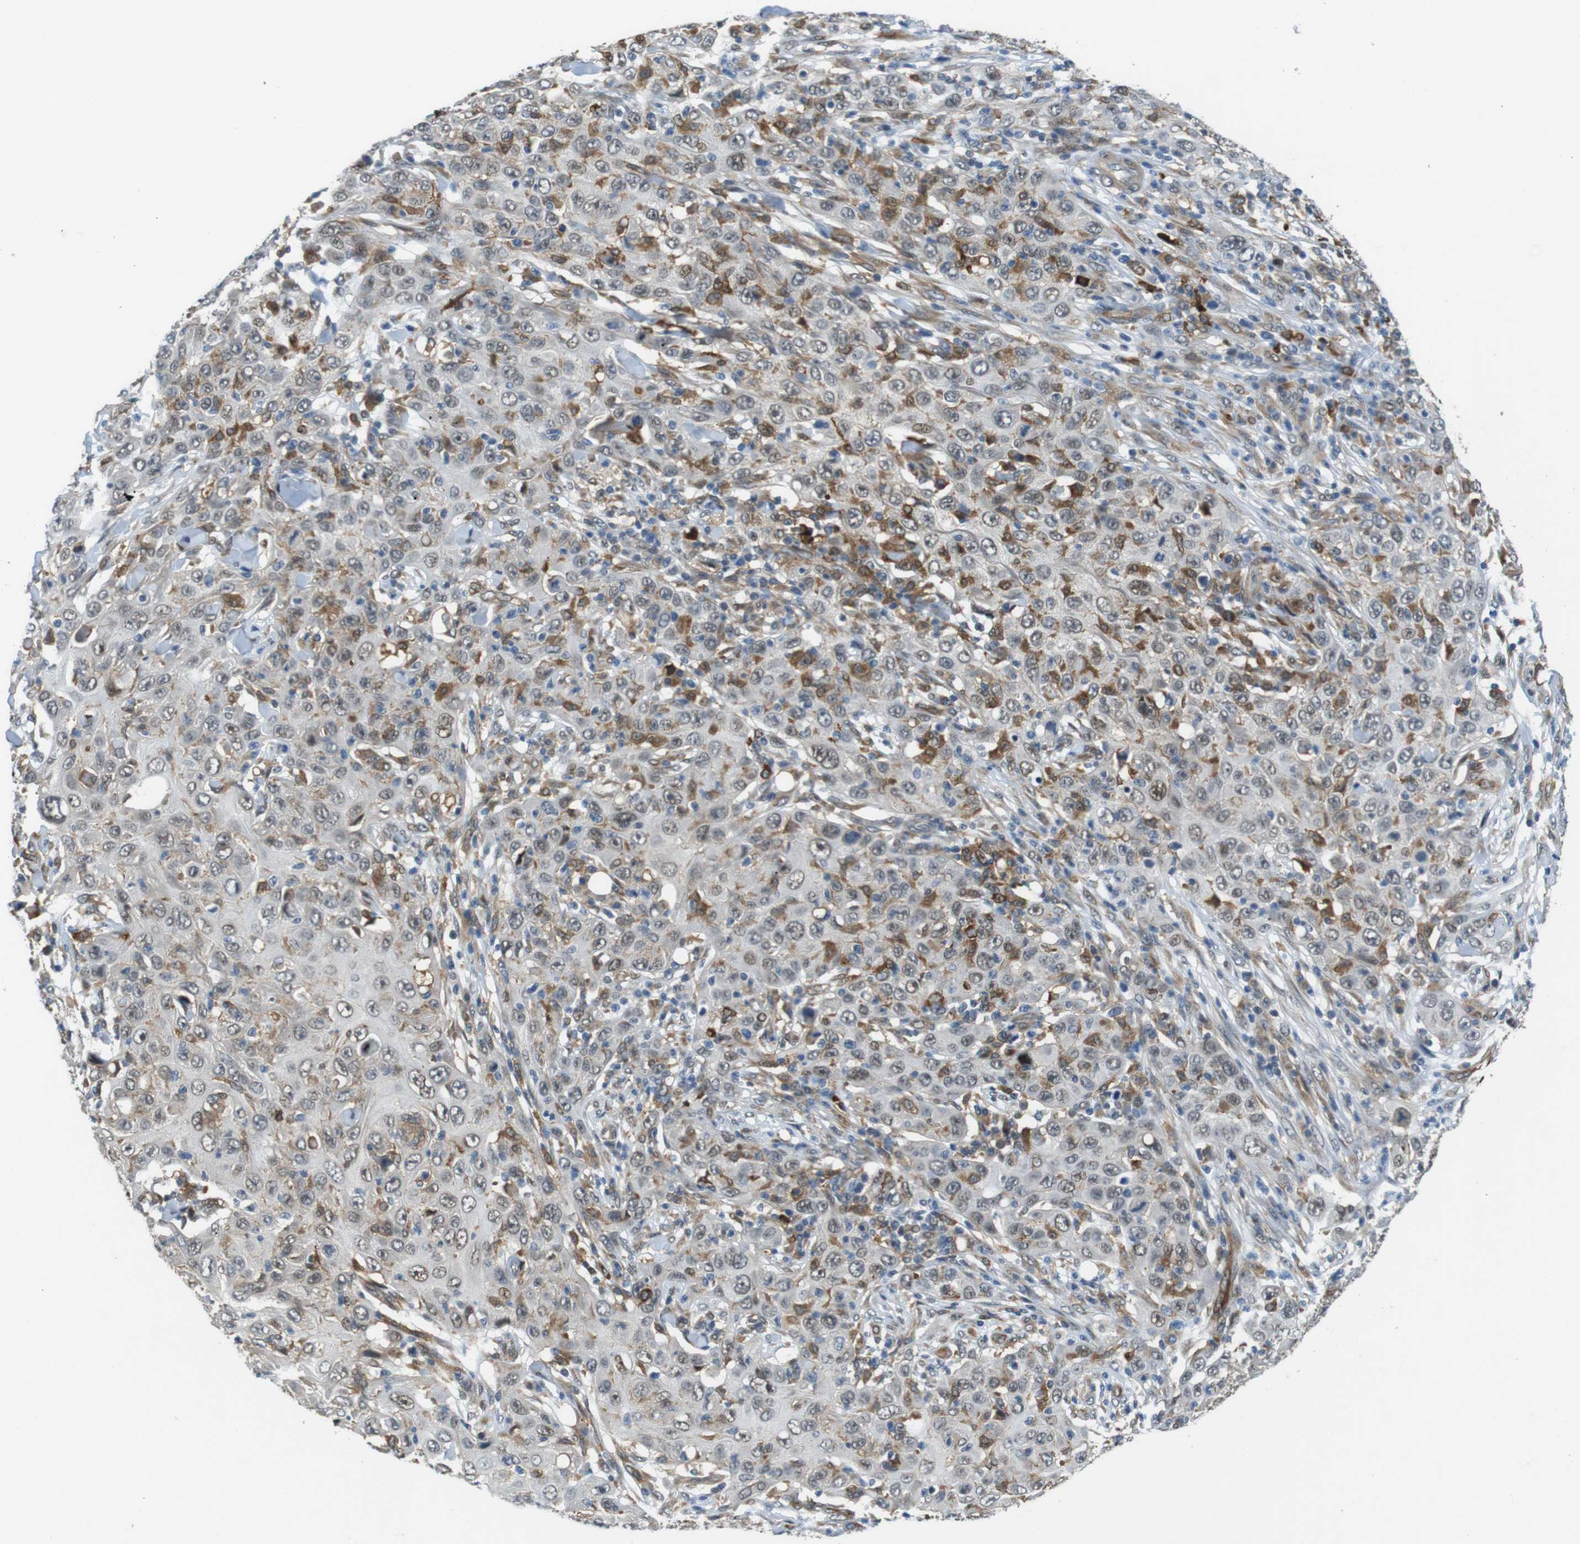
{"staining": {"intensity": "moderate", "quantity": "<25%", "location": "cytoplasmic/membranous"}, "tissue": "skin cancer", "cell_type": "Tumor cells", "image_type": "cancer", "snomed": [{"axis": "morphology", "description": "Squamous cell carcinoma, NOS"}, {"axis": "topography", "description": "Skin"}], "caption": "Brown immunohistochemical staining in skin cancer exhibits moderate cytoplasmic/membranous positivity in about <25% of tumor cells. The staining is performed using DAB (3,3'-diaminobenzidine) brown chromogen to label protein expression. The nuclei are counter-stained blue using hematoxylin.", "gene": "PALD1", "patient": {"sex": "female", "age": 88}}